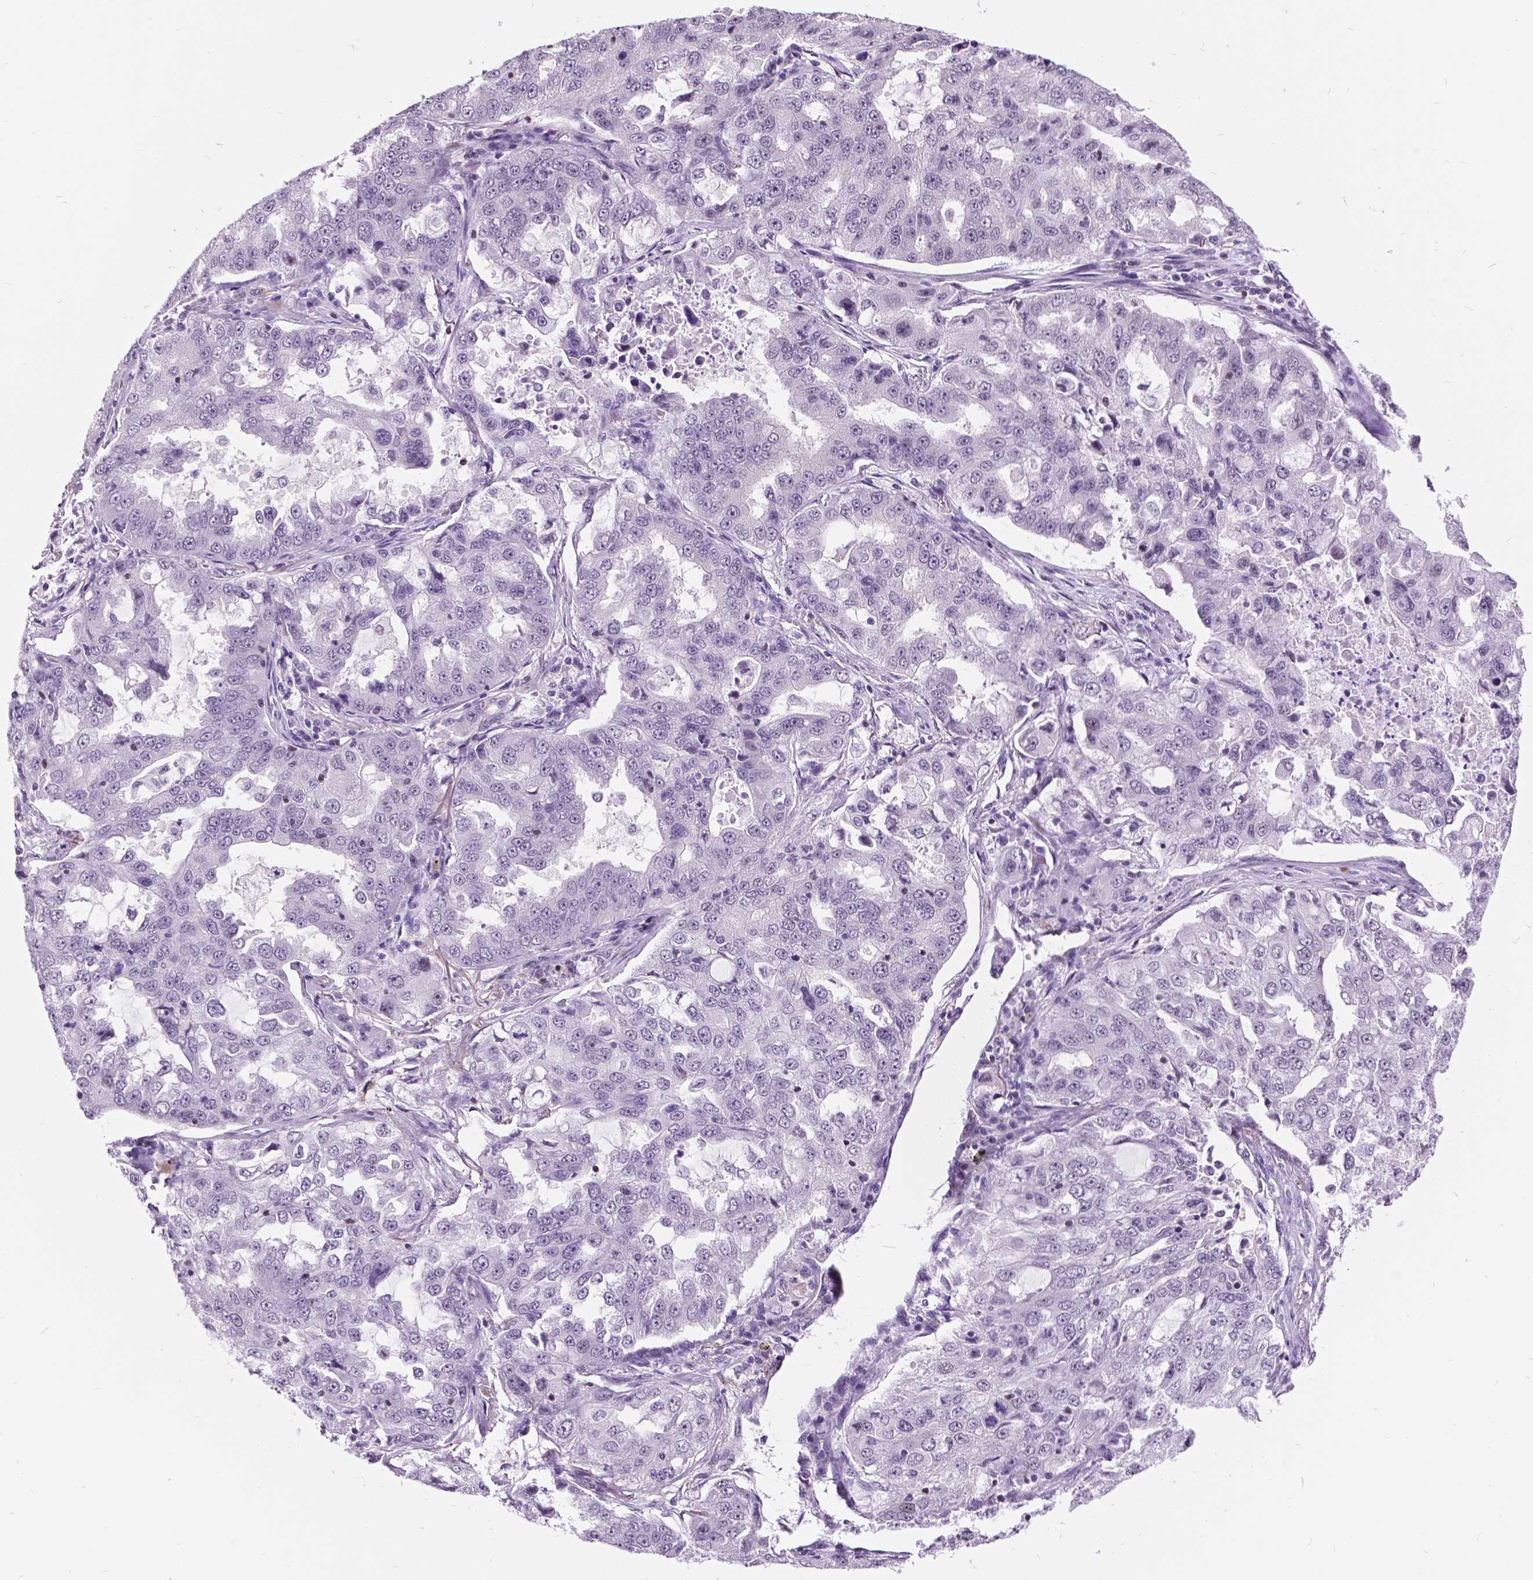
{"staining": {"intensity": "negative", "quantity": "none", "location": "none"}, "tissue": "lung cancer", "cell_type": "Tumor cells", "image_type": "cancer", "snomed": [{"axis": "morphology", "description": "Adenocarcinoma, NOS"}, {"axis": "topography", "description": "Lung"}], "caption": "High power microscopy image of an IHC image of lung cancer (adenocarcinoma), revealing no significant expression in tumor cells.", "gene": "DPF3", "patient": {"sex": "female", "age": 61}}